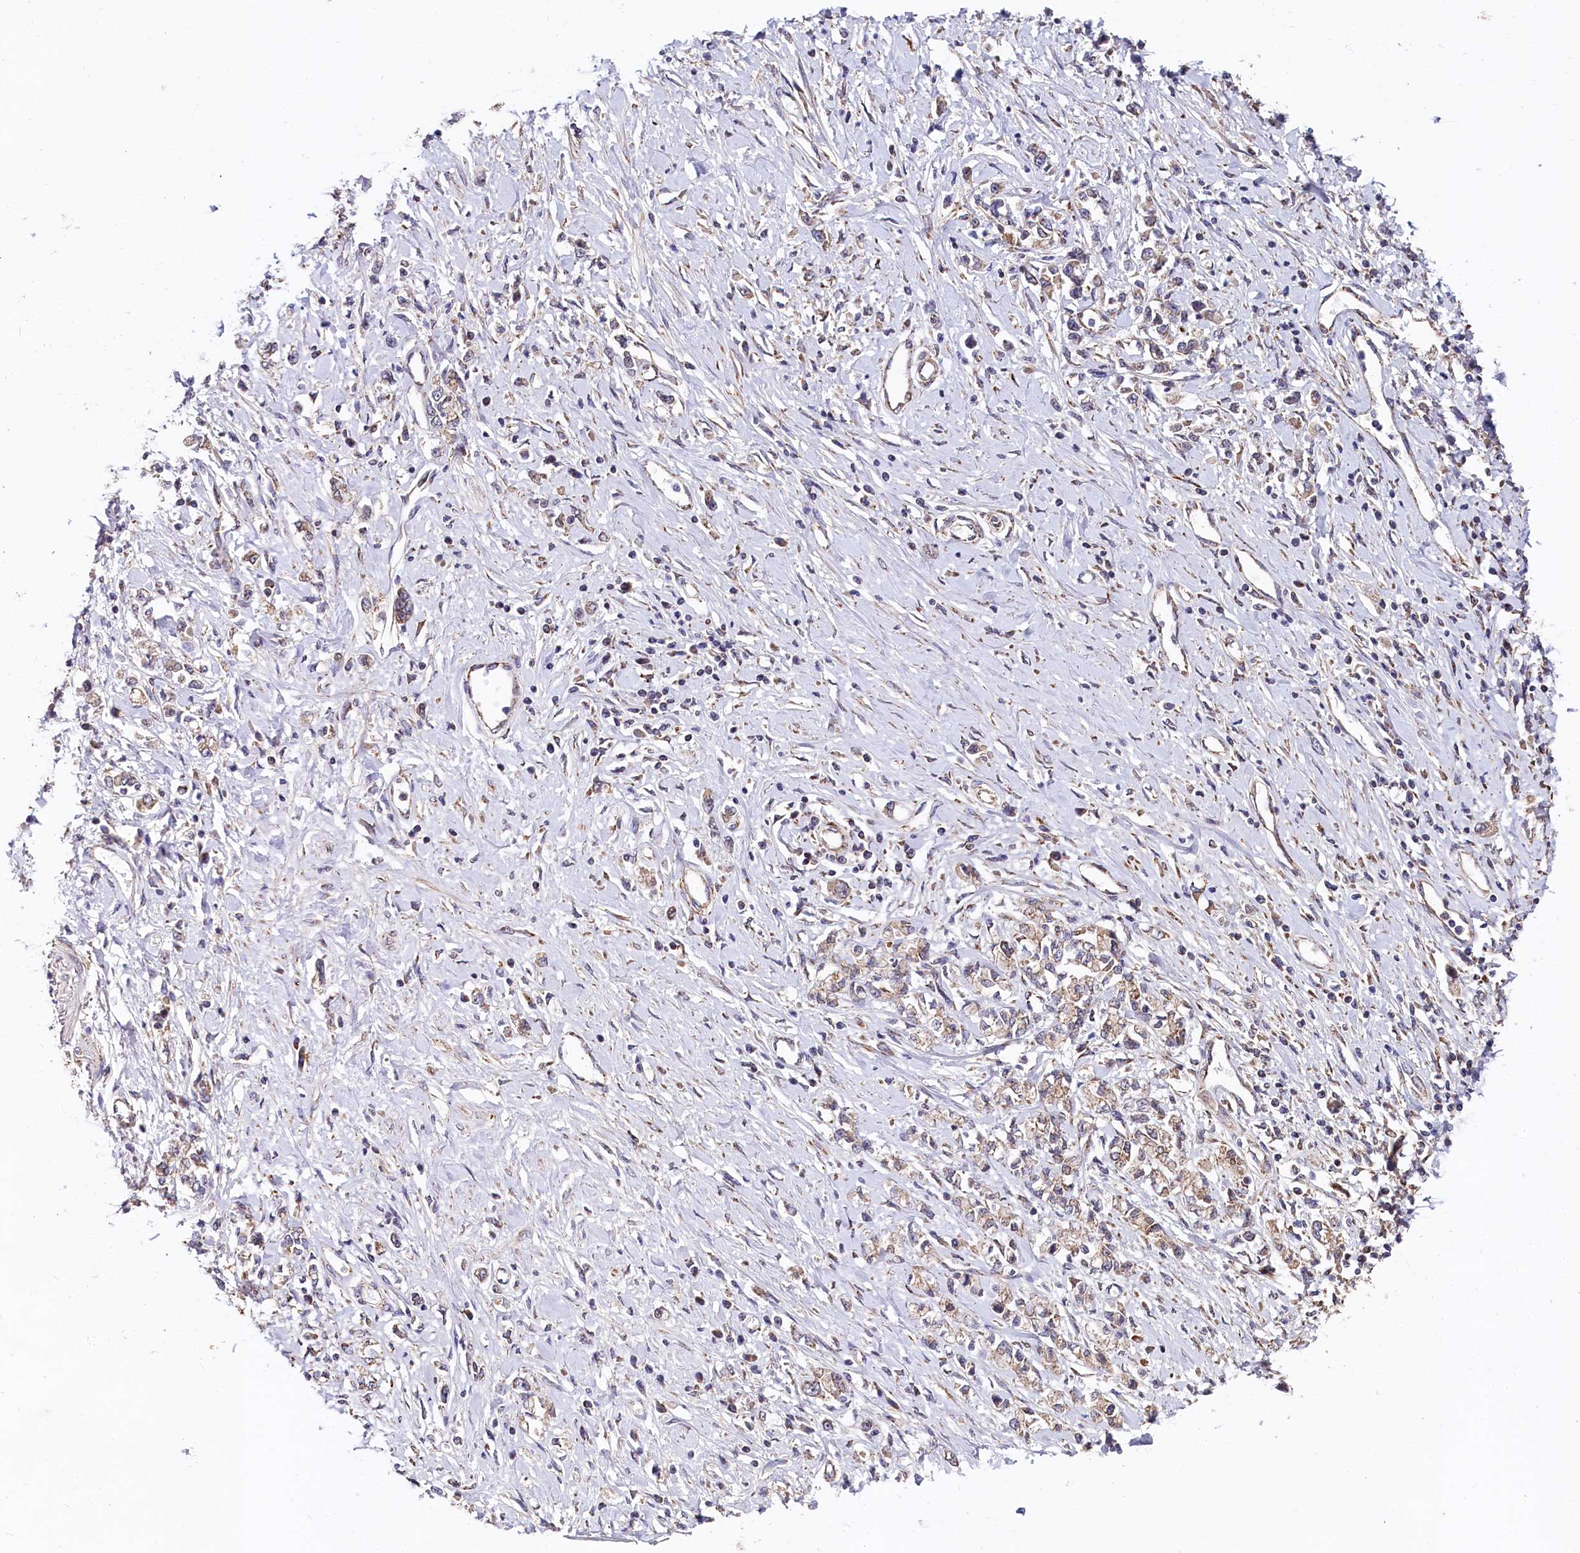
{"staining": {"intensity": "weak", "quantity": "25%-75%", "location": "cytoplasmic/membranous"}, "tissue": "stomach cancer", "cell_type": "Tumor cells", "image_type": "cancer", "snomed": [{"axis": "morphology", "description": "Adenocarcinoma, NOS"}, {"axis": "topography", "description": "Stomach"}], "caption": "IHC photomicrograph of neoplastic tissue: human stomach cancer stained using immunohistochemistry displays low levels of weak protein expression localized specifically in the cytoplasmic/membranous of tumor cells, appearing as a cytoplasmic/membranous brown color.", "gene": "SPRYD3", "patient": {"sex": "female", "age": 76}}